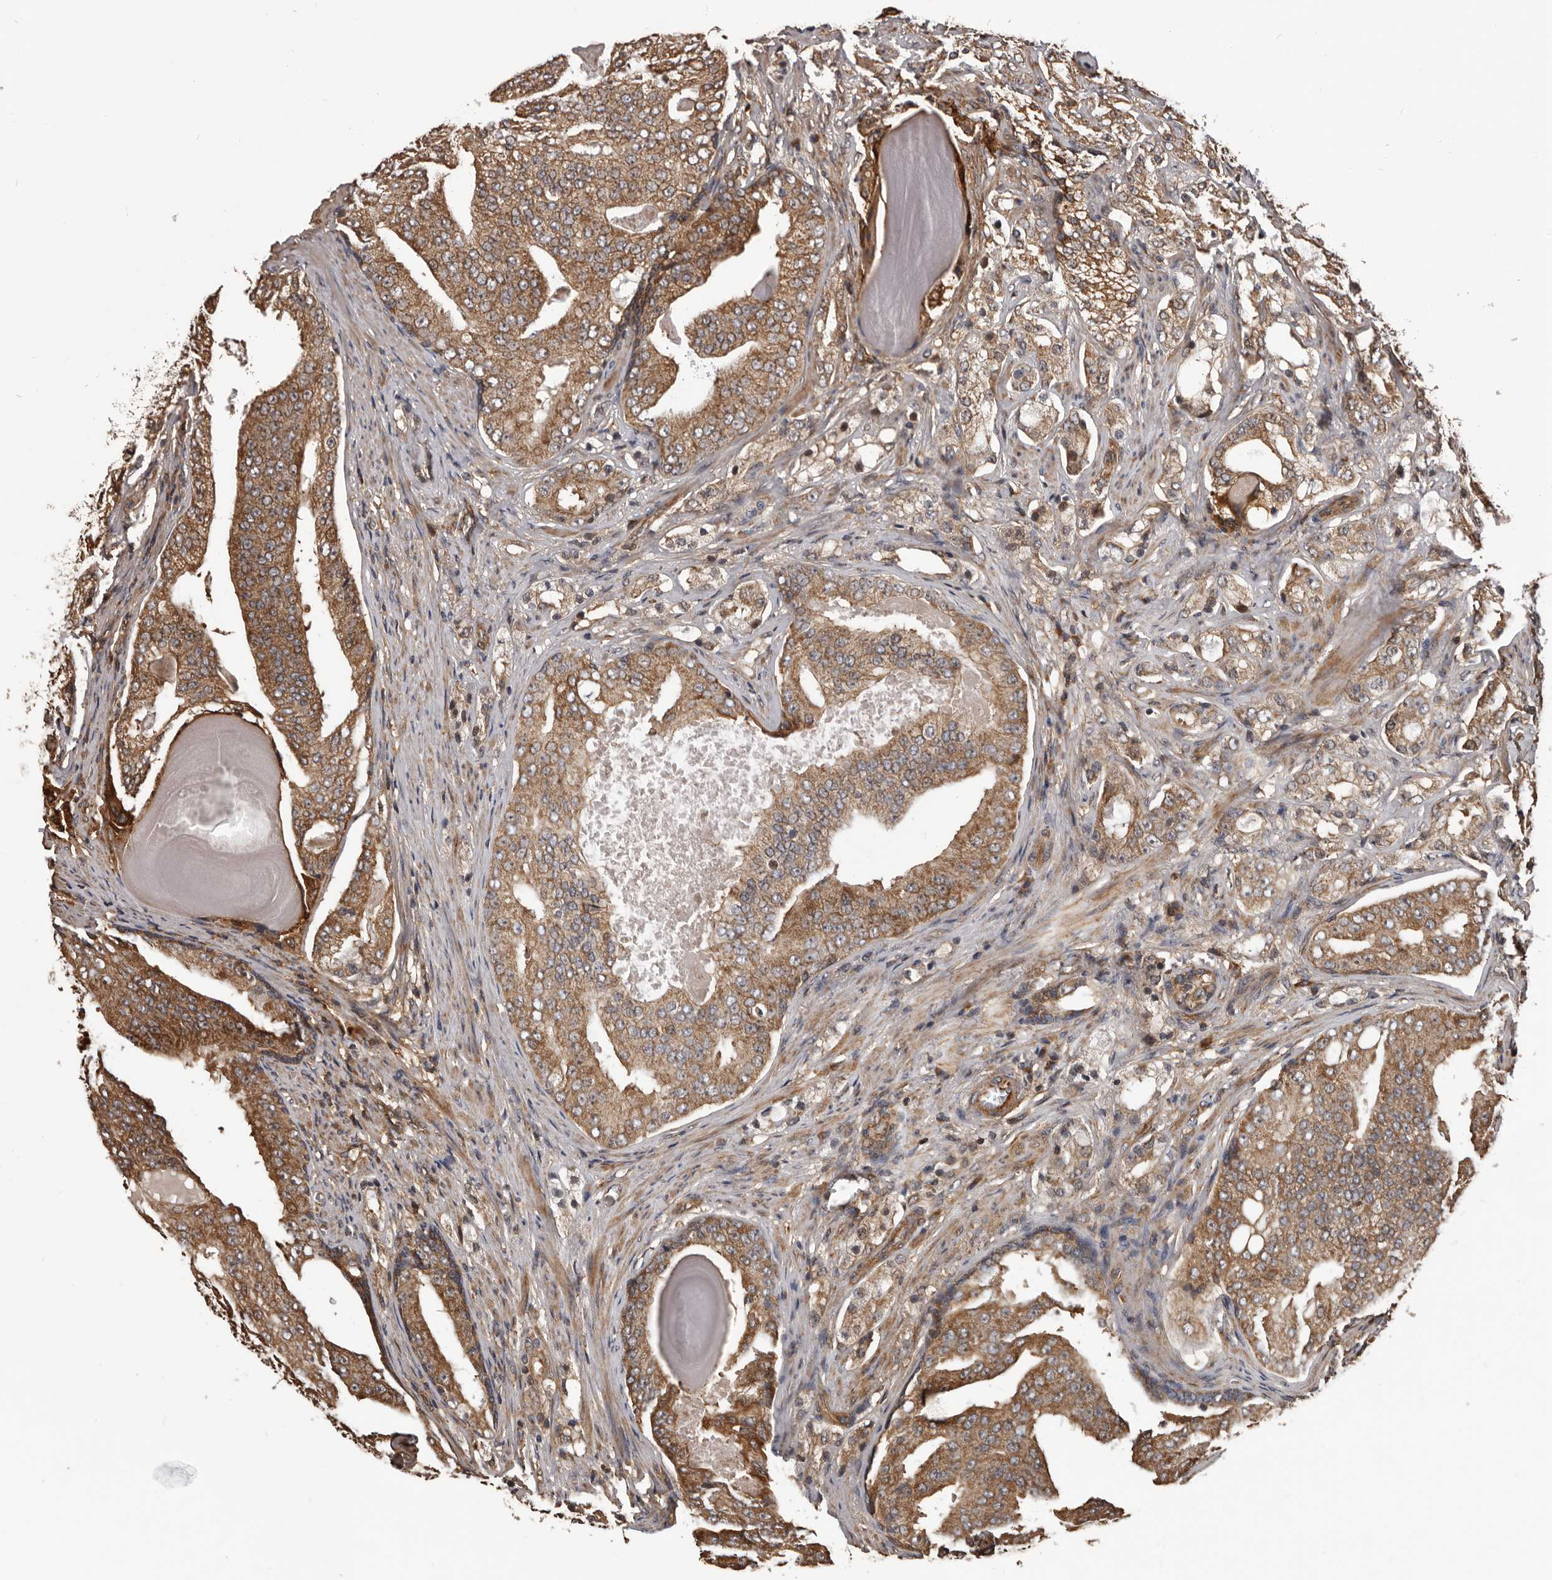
{"staining": {"intensity": "moderate", "quantity": ">75%", "location": "cytoplasmic/membranous"}, "tissue": "prostate cancer", "cell_type": "Tumor cells", "image_type": "cancer", "snomed": [{"axis": "morphology", "description": "Adenocarcinoma, High grade"}, {"axis": "topography", "description": "Prostate"}], "caption": "IHC photomicrograph of neoplastic tissue: human adenocarcinoma (high-grade) (prostate) stained using immunohistochemistry shows medium levels of moderate protein expression localized specifically in the cytoplasmic/membranous of tumor cells, appearing as a cytoplasmic/membranous brown color.", "gene": "ADAMTS2", "patient": {"sex": "male", "age": 68}}